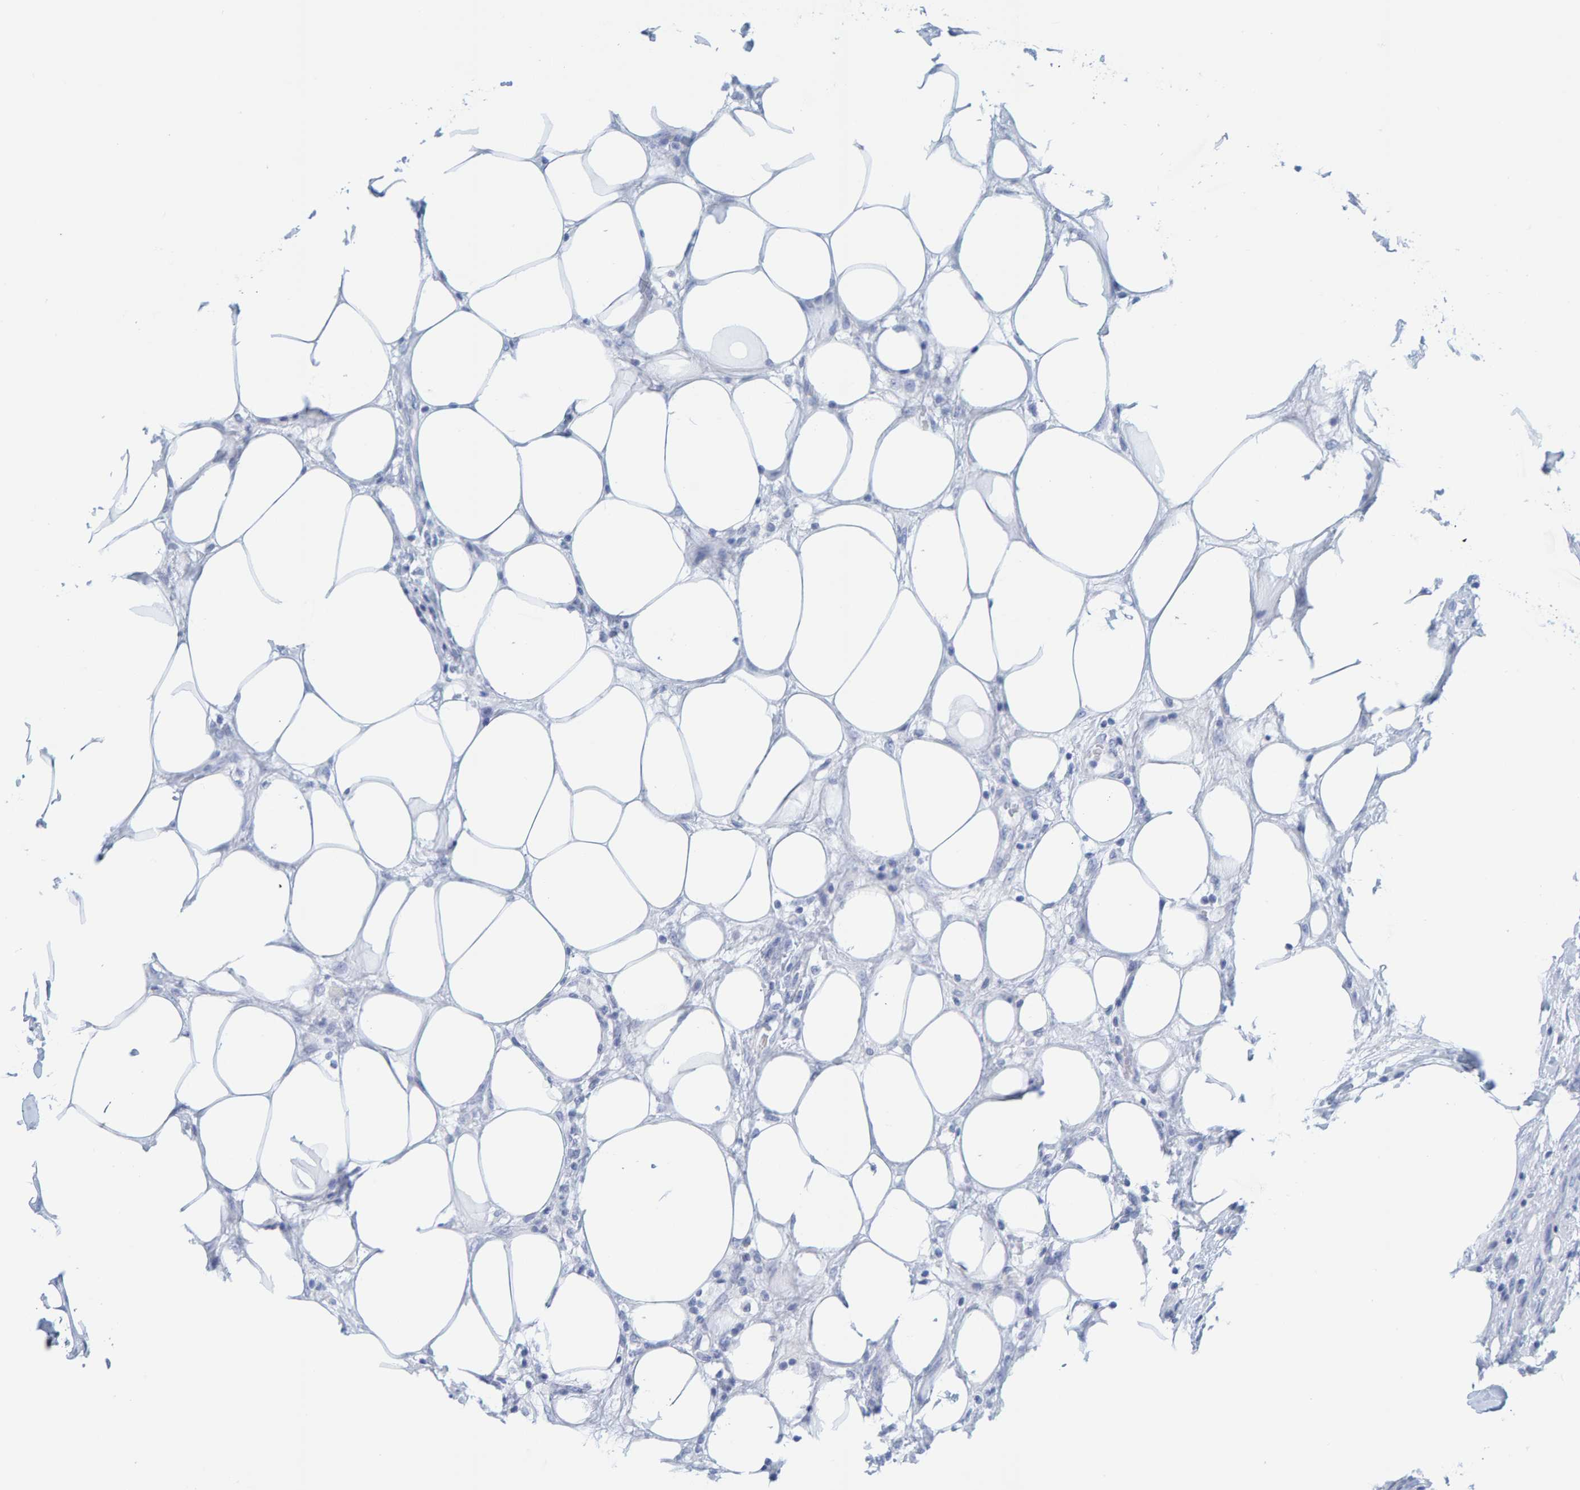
{"staining": {"intensity": "negative", "quantity": "none", "location": "none"}, "tissue": "breast cancer", "cell_type": "Tumor cells", "image_type": "cancer", "snomed": [{"axis": "morphology", "description": "Duct carcinoma"}, {"axis": "topography", "description": "Breast"}], "caption": "This is an IHC histopathology image of human breast cancer. There is no staining in tumor cells.", "gene": "SFTPC", "patient": {"sex": "female", "age": 37}}